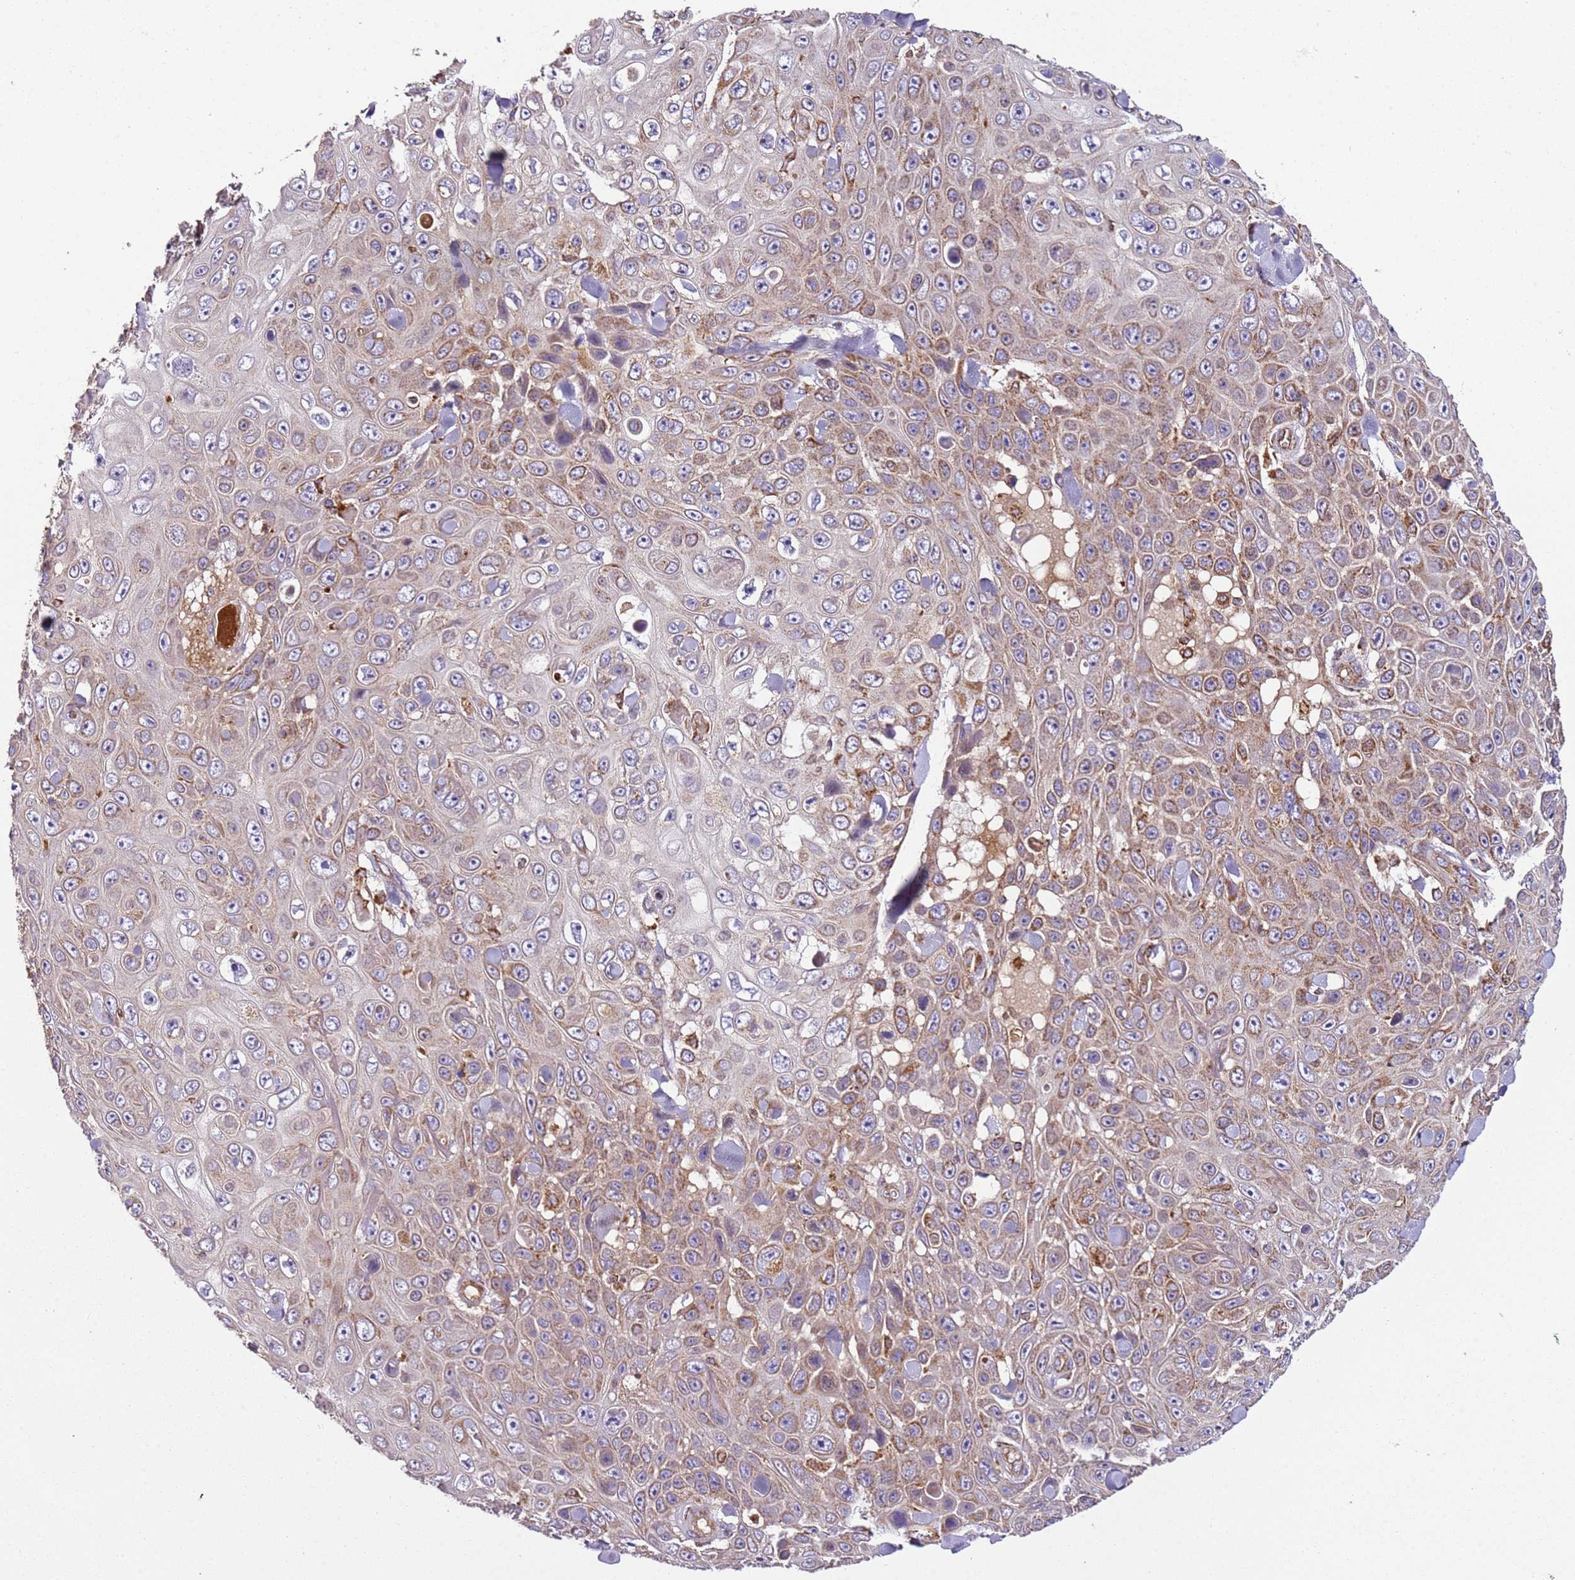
{"staining": {"intensity": "weak", "quantity": ">75%", "location": "cytoplasmic/membranous"}, "tissue": "skin cancer", "cell_type": "Tumor cells", "image_type": "cancer", "snomed": [{"axis": "morphology", "description": "Squamous cell carcinoma, NOS"}, {"axis": "topography", "description": "Skin"}], "caption": "Skin squamous cell carcinoma stained for a protein displays weak cytoplasmic/membranous positivity in tumor cells.", "gene": "RMND5A", "patient": {"sex": "male", "age": 82}}